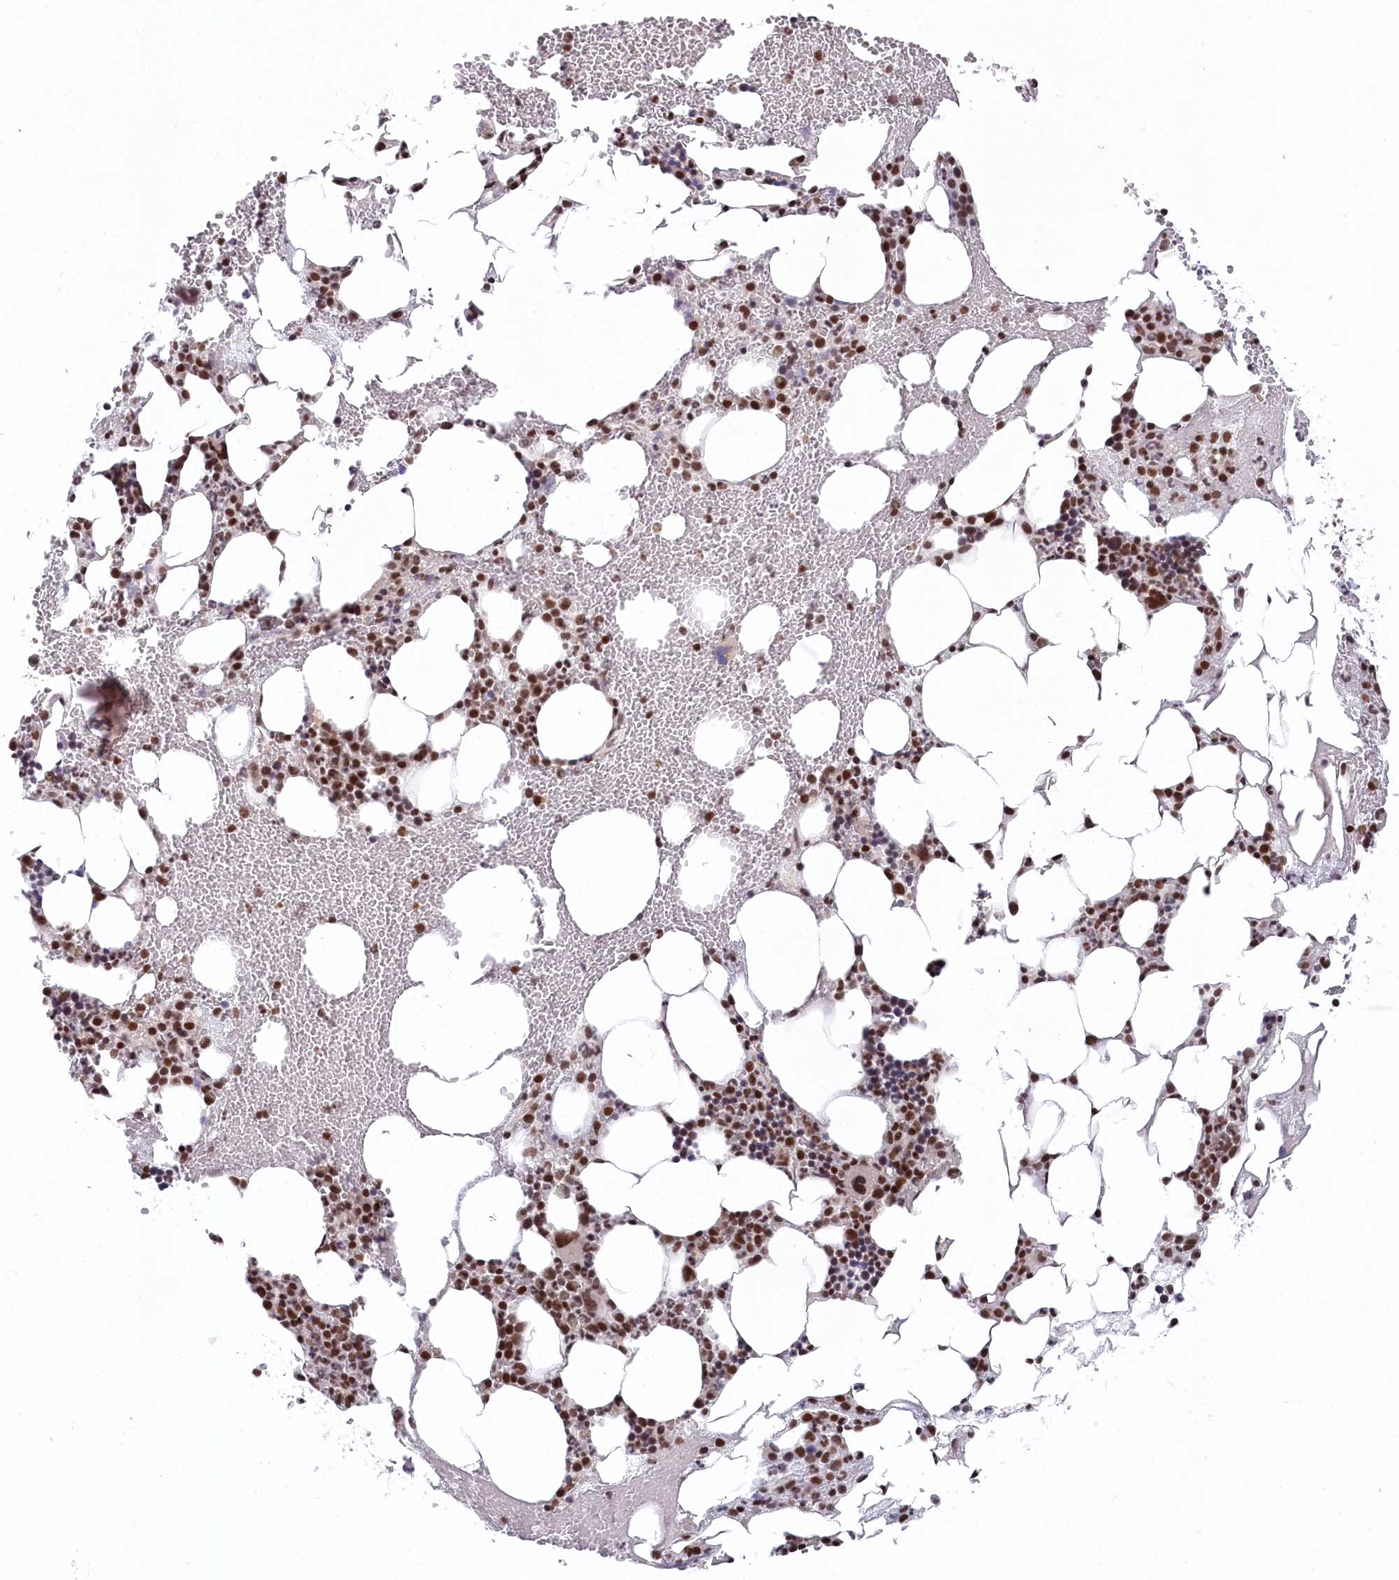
{"staining": {"intensity": "moderate", "quantity": ">75%", "location": "nuclear"}, "tissue": "bone marrow", "cell_type": "Hematopoietic cells", "image_type": "normal", "snomed": [{"axis": "morphology", "description": "Normal tissue, NOS"}, {"axis": "morphology", "description": "Inflammation, NOS"}, {"axis": "topography", "description": "Bone marrow"}], "caption": "An image of bone marrow stained for a protein exhibits moderate nuclear brown staining in hematopoietic cells. The staining was performed using DAB (3,3'-diaminobenzidine) to visualize the protein expression in brown, while the nuclei were stained in blue with hematoxylin (Magnification: 20x).", "gene": "CGGBP1", "patient": {"sex": "female", "age": 78}}